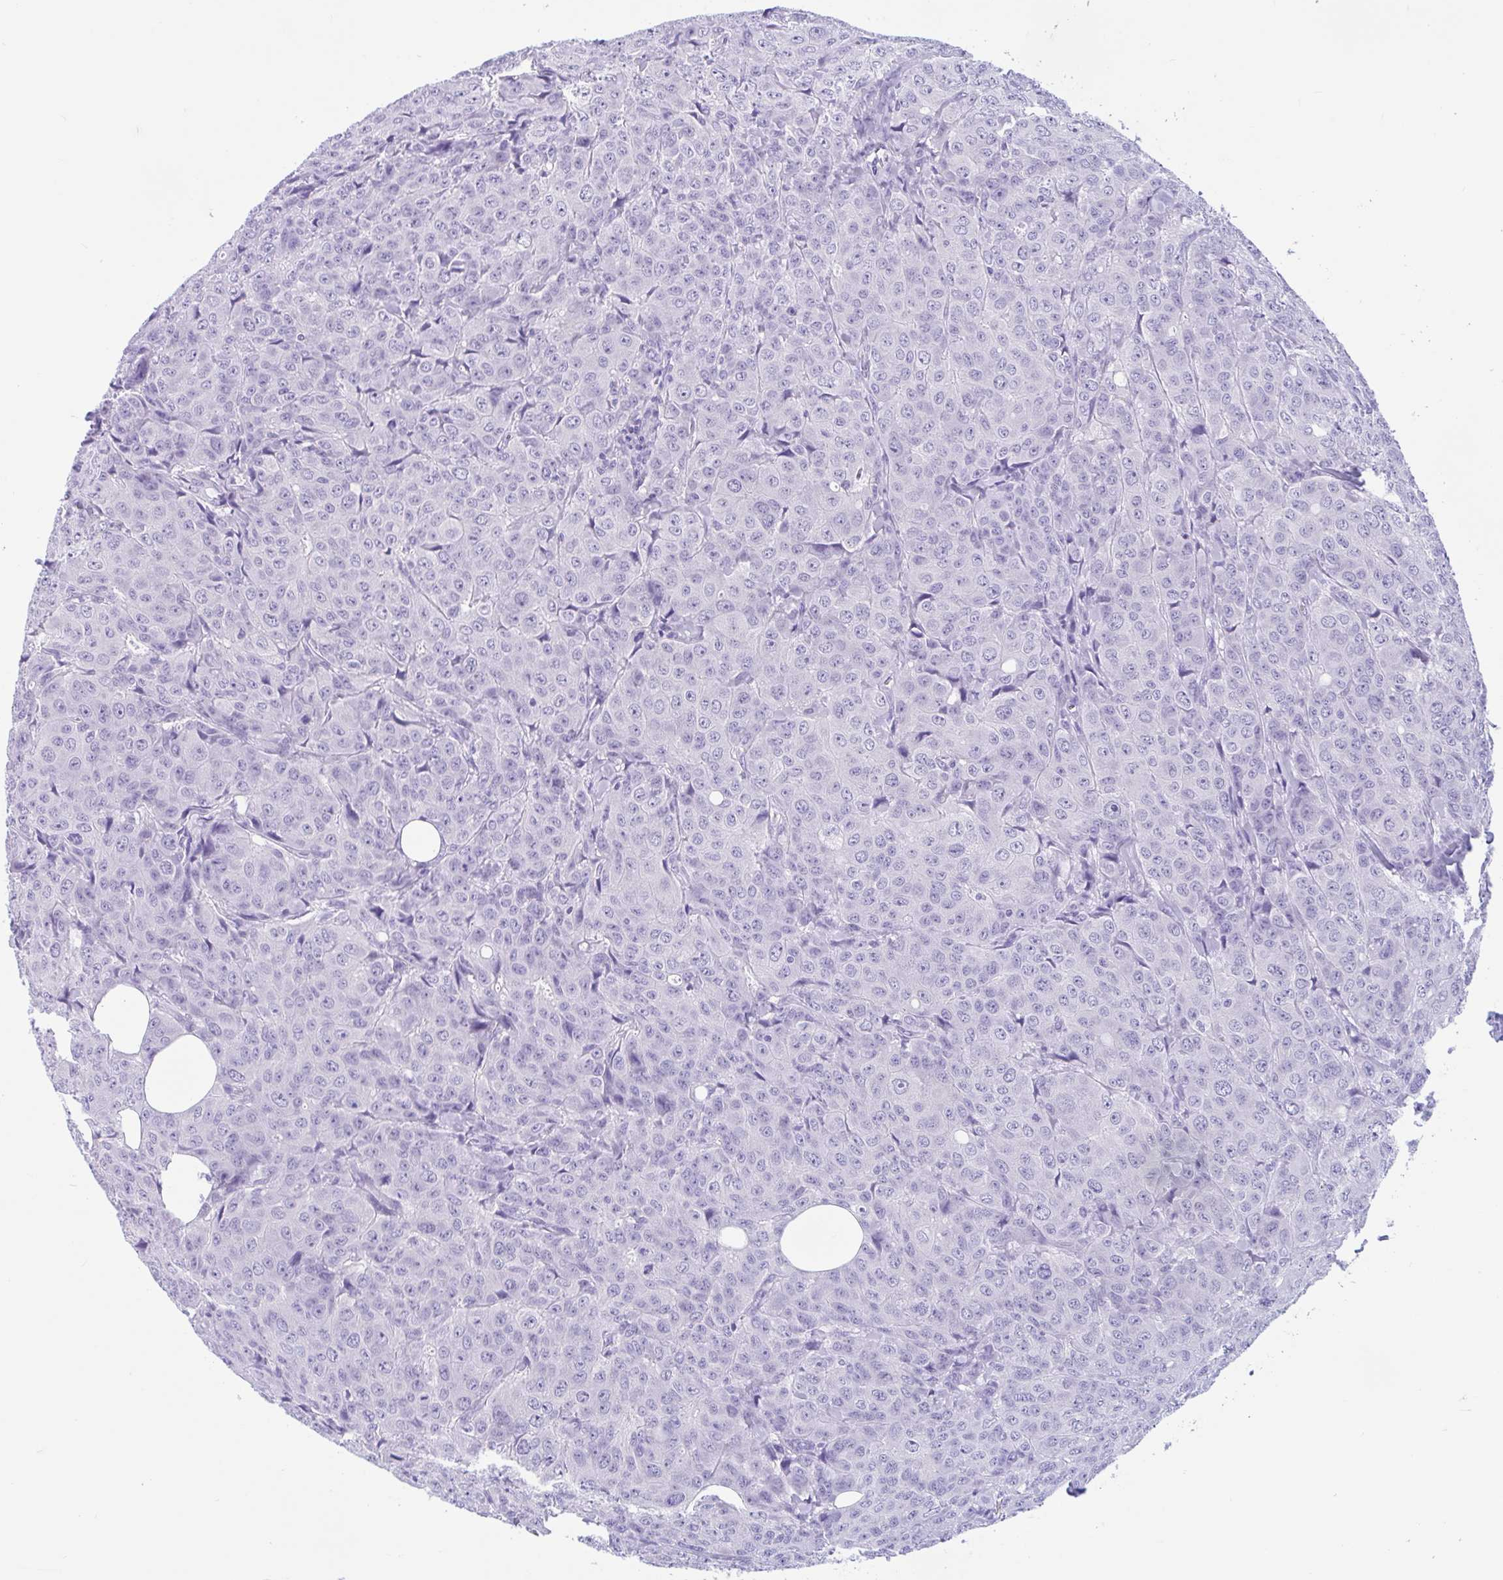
{"staining": {"intensity": "negative", "quantity": "none", "location": "none"}, "tissue": "breast cancer", "cell_type": "Tumor cells", "image_type": "cancer", "snomed": [{"axis": "morphology", "description": "Duct carcinoma"}, {"axis": "topography", "description": "Breast"}], "caption": "IHC of breast cancer (intraductal carcinoma) shows no staining in tumor cells.", "gene": "ZNF319", "patient": {"sex": "female", "age": 43}}